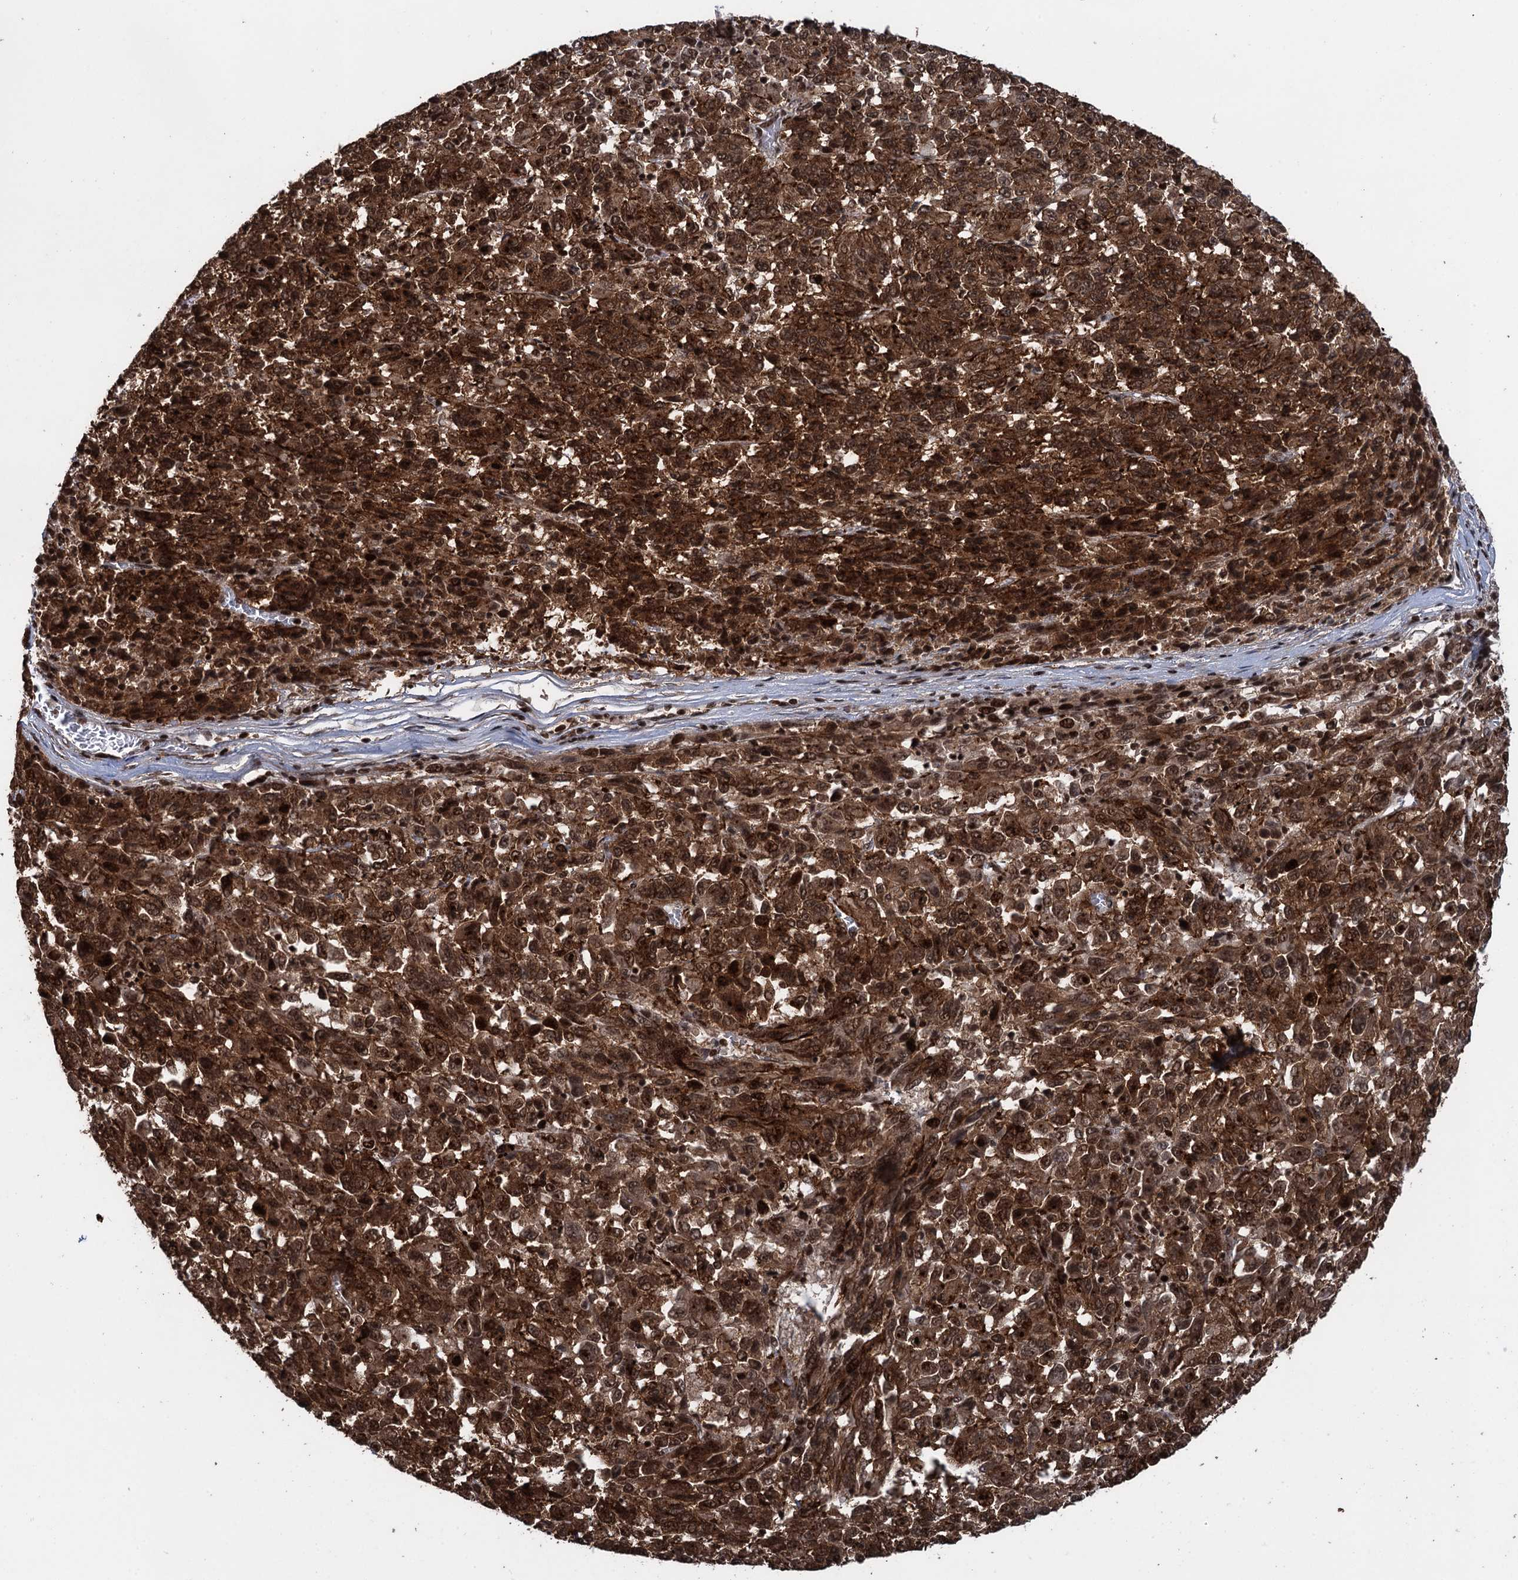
{"staining": {"intensity": "strong", "quantity": ">75%", "location": "cytoplasmic/membranous,nuclear"}, "tissue": "melanoma", "cell_type": "Tumor cells", "image_type": "cancer", "snomed": [{"axis": "morphology", "description": "Malignant melanoma, Metastatic site"}, {"axis": "topography", "description": "Lung"}], "caption": "Brown immunohistochemical staining in human malignant melanoma (metastatic site) demonstrates strong cytoplasmic/membranous and nuclear expression in approximately >75% of tumor cells.", "gene": "ZNF169", "patient": {"sex": "male", "age": 64}}